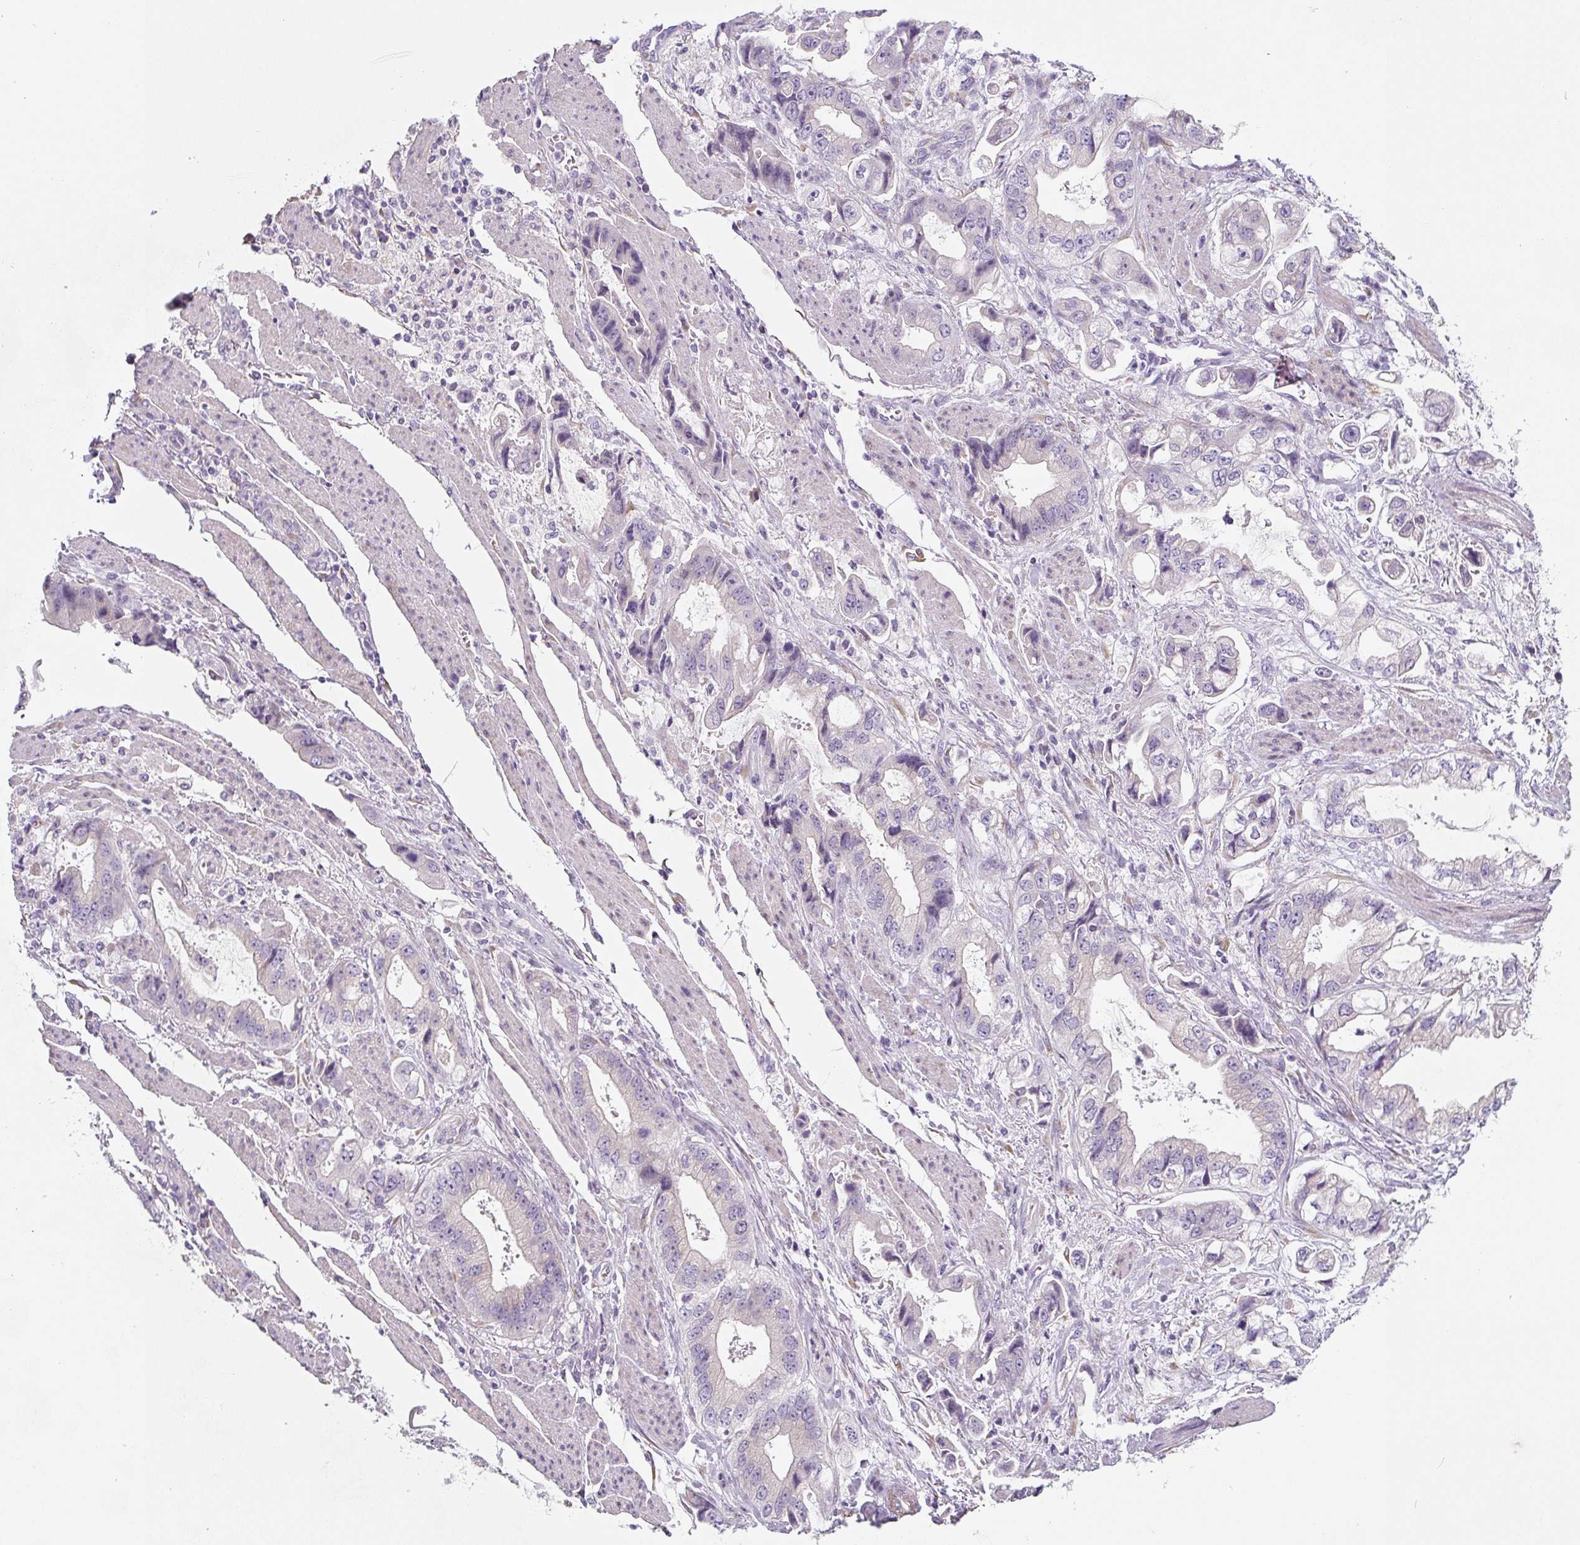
{"staining": {"intensity": "negative", "quantity": "none", "location": "none"}, "tissue": "stomach cancer", "cell_type": "Tumor cells", "image_type": "cancer", "snomed": [{"axis": "morphology", "description": "Adenocarcinoma, NOS"}, {"axis": "topography", "description": "Stomach"}], "caption": "Tumor cells show no significant protein positivity in stomach cancer (adenocarcinoma).", "gene": "PWWP3B", "patient": {"sex": "male", "age": 62}}